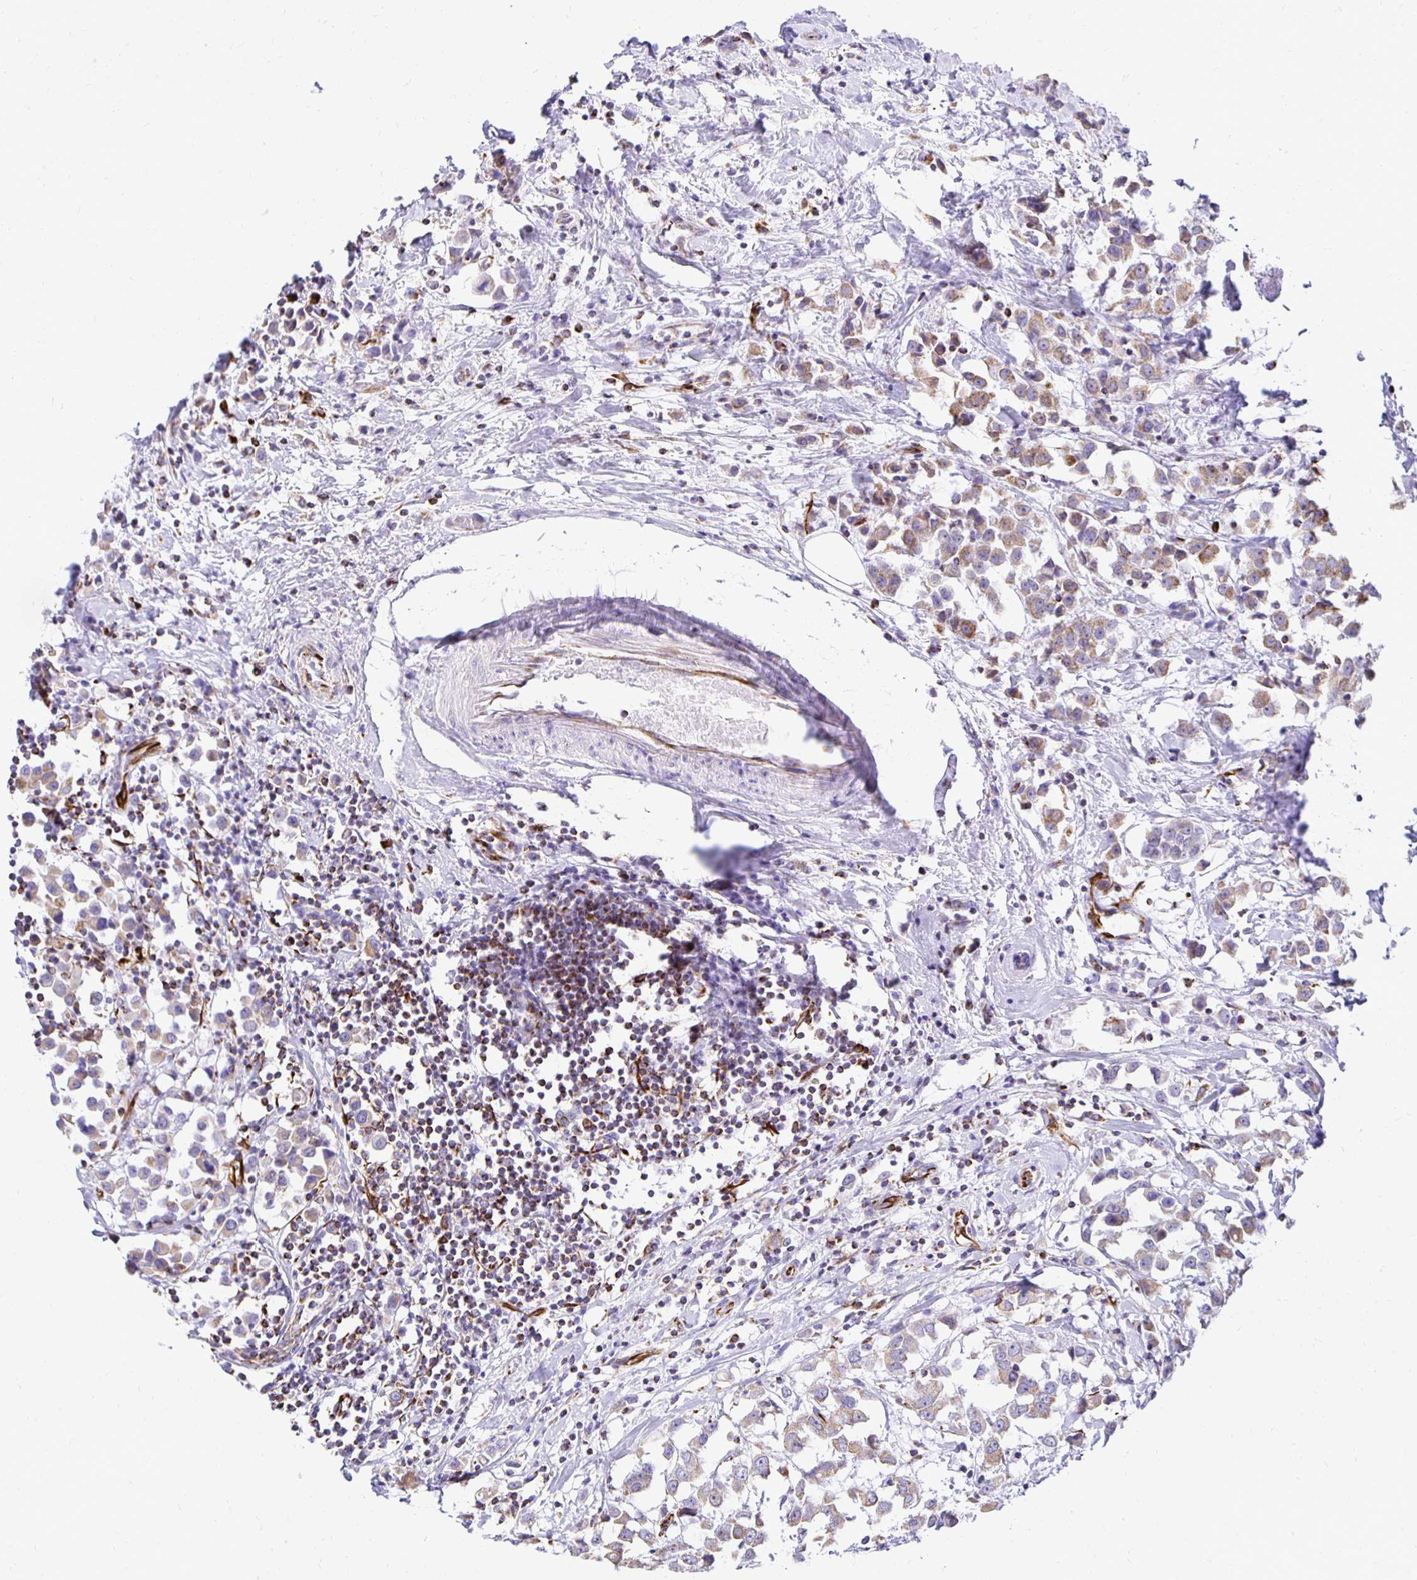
{"staining": {"intensity": "weak", "quantity": ">75%", "location": "cytoplasmic/membranous"}, "tissue": "breast cancer", "cell_type": "Tumor cells", "image_type": "cancer", "snomed": [{"axis": "morphology", "description": "Duct carcinoma"}, {"axis": "topography", "description": "Breast"}], "caption": "A histopathology image of breast intraductal carcinoma stained for a protein shows weak cytoplasmic/membranous brown staining in tumor cells. (Brightfield microscopy of DAB IHC at high magnification).", "gene": "PLAAT2", "patient": {"sex": "female", "age": 61}}